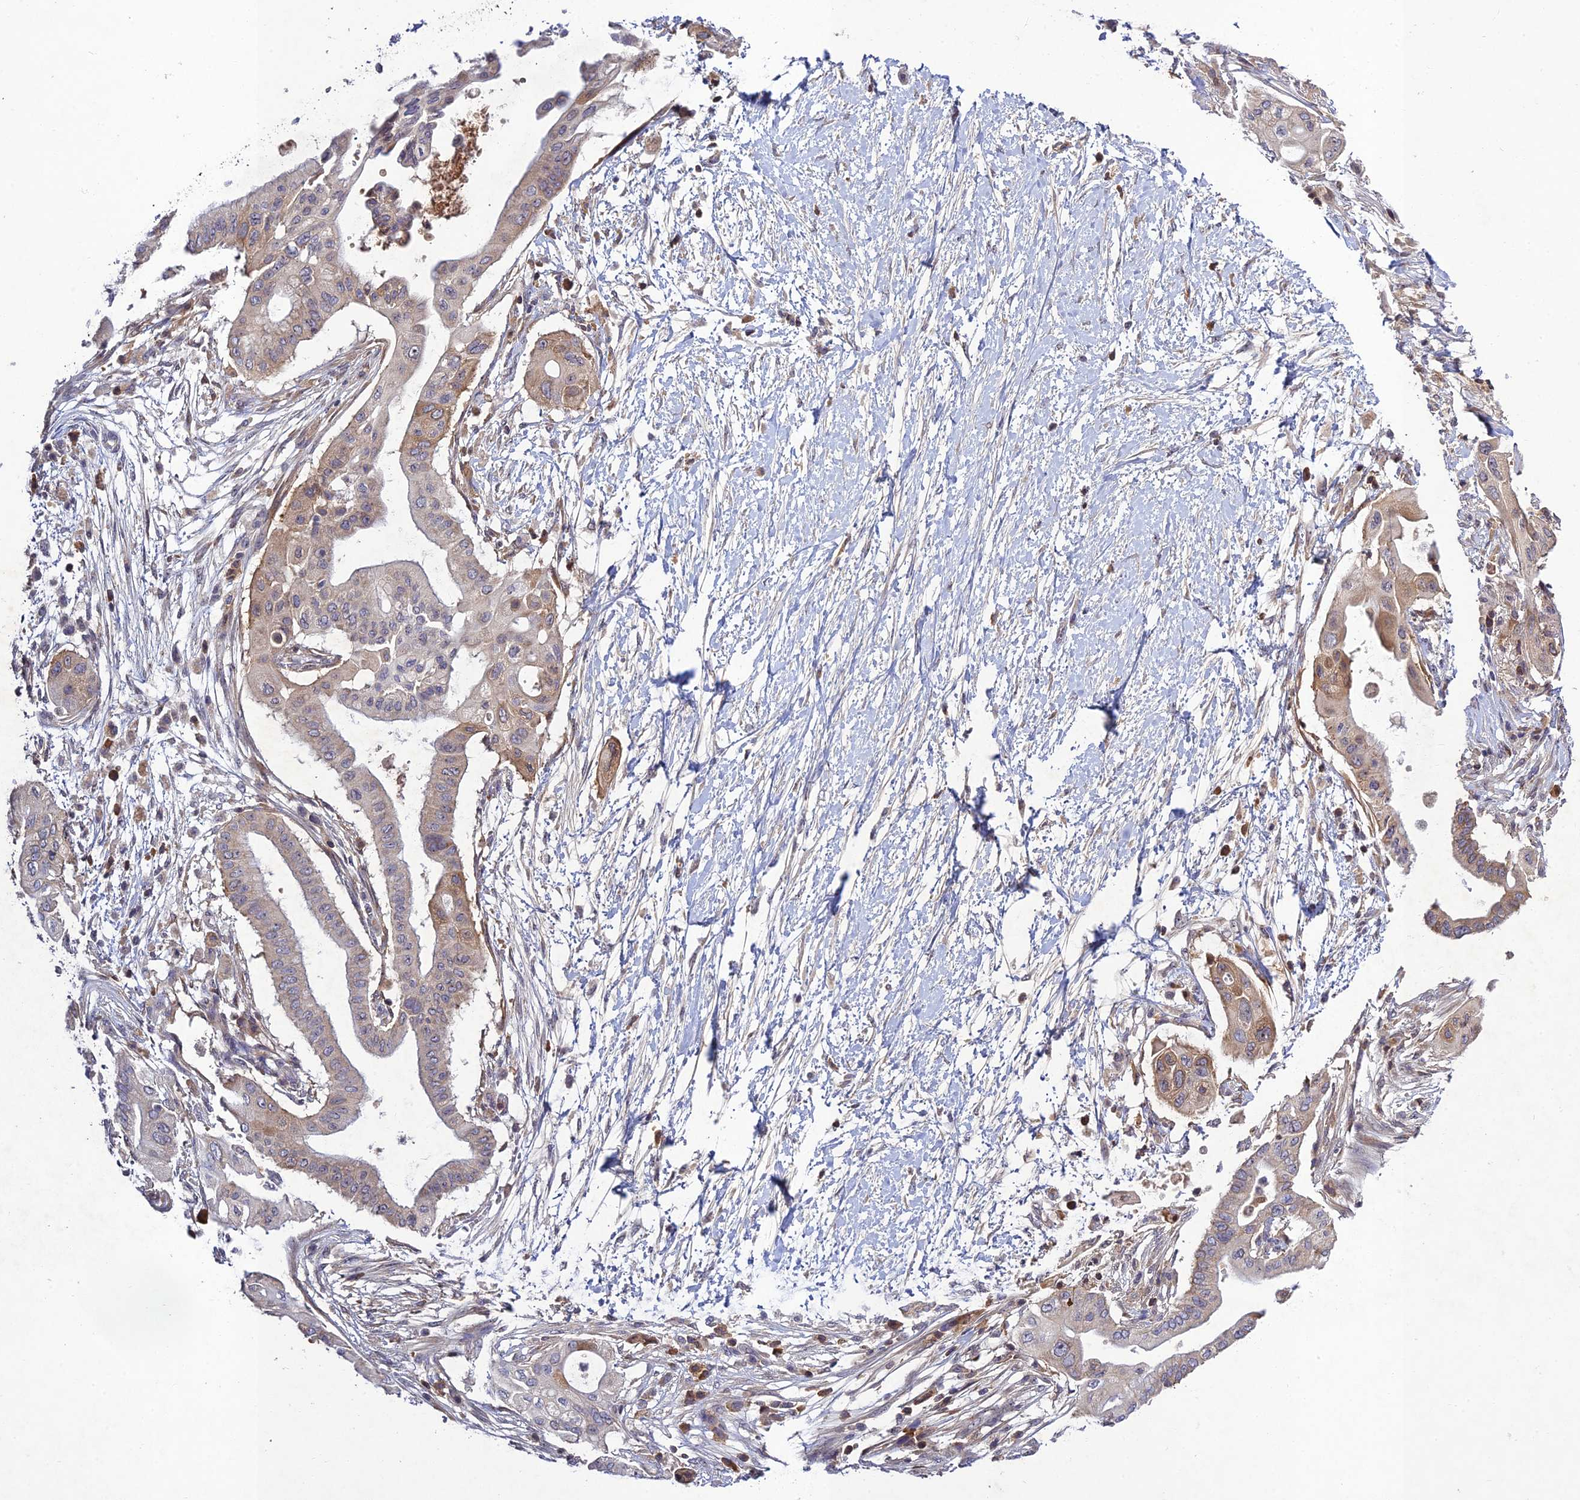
{"staining": {"intensity": "weak", "quantity": "<25%", "location": "cytoplasmic/membranous"}, "tissue": "pancreatic cancer", "cell_type": "Tumor cells", "image_type": "cancer", "snomed": [{"axis": "morphology", "description": "Adenocarcinoma, NOS"}, {"axis": "topography", "description": "Pancreas"}], "caption": "Pancreatic cancer (adenocarcinoma) stained for a protein using IHC demonstrates no staining tumor cells.", "gene": "CHST5", "patient": {"sex": "male", "age": 68}}